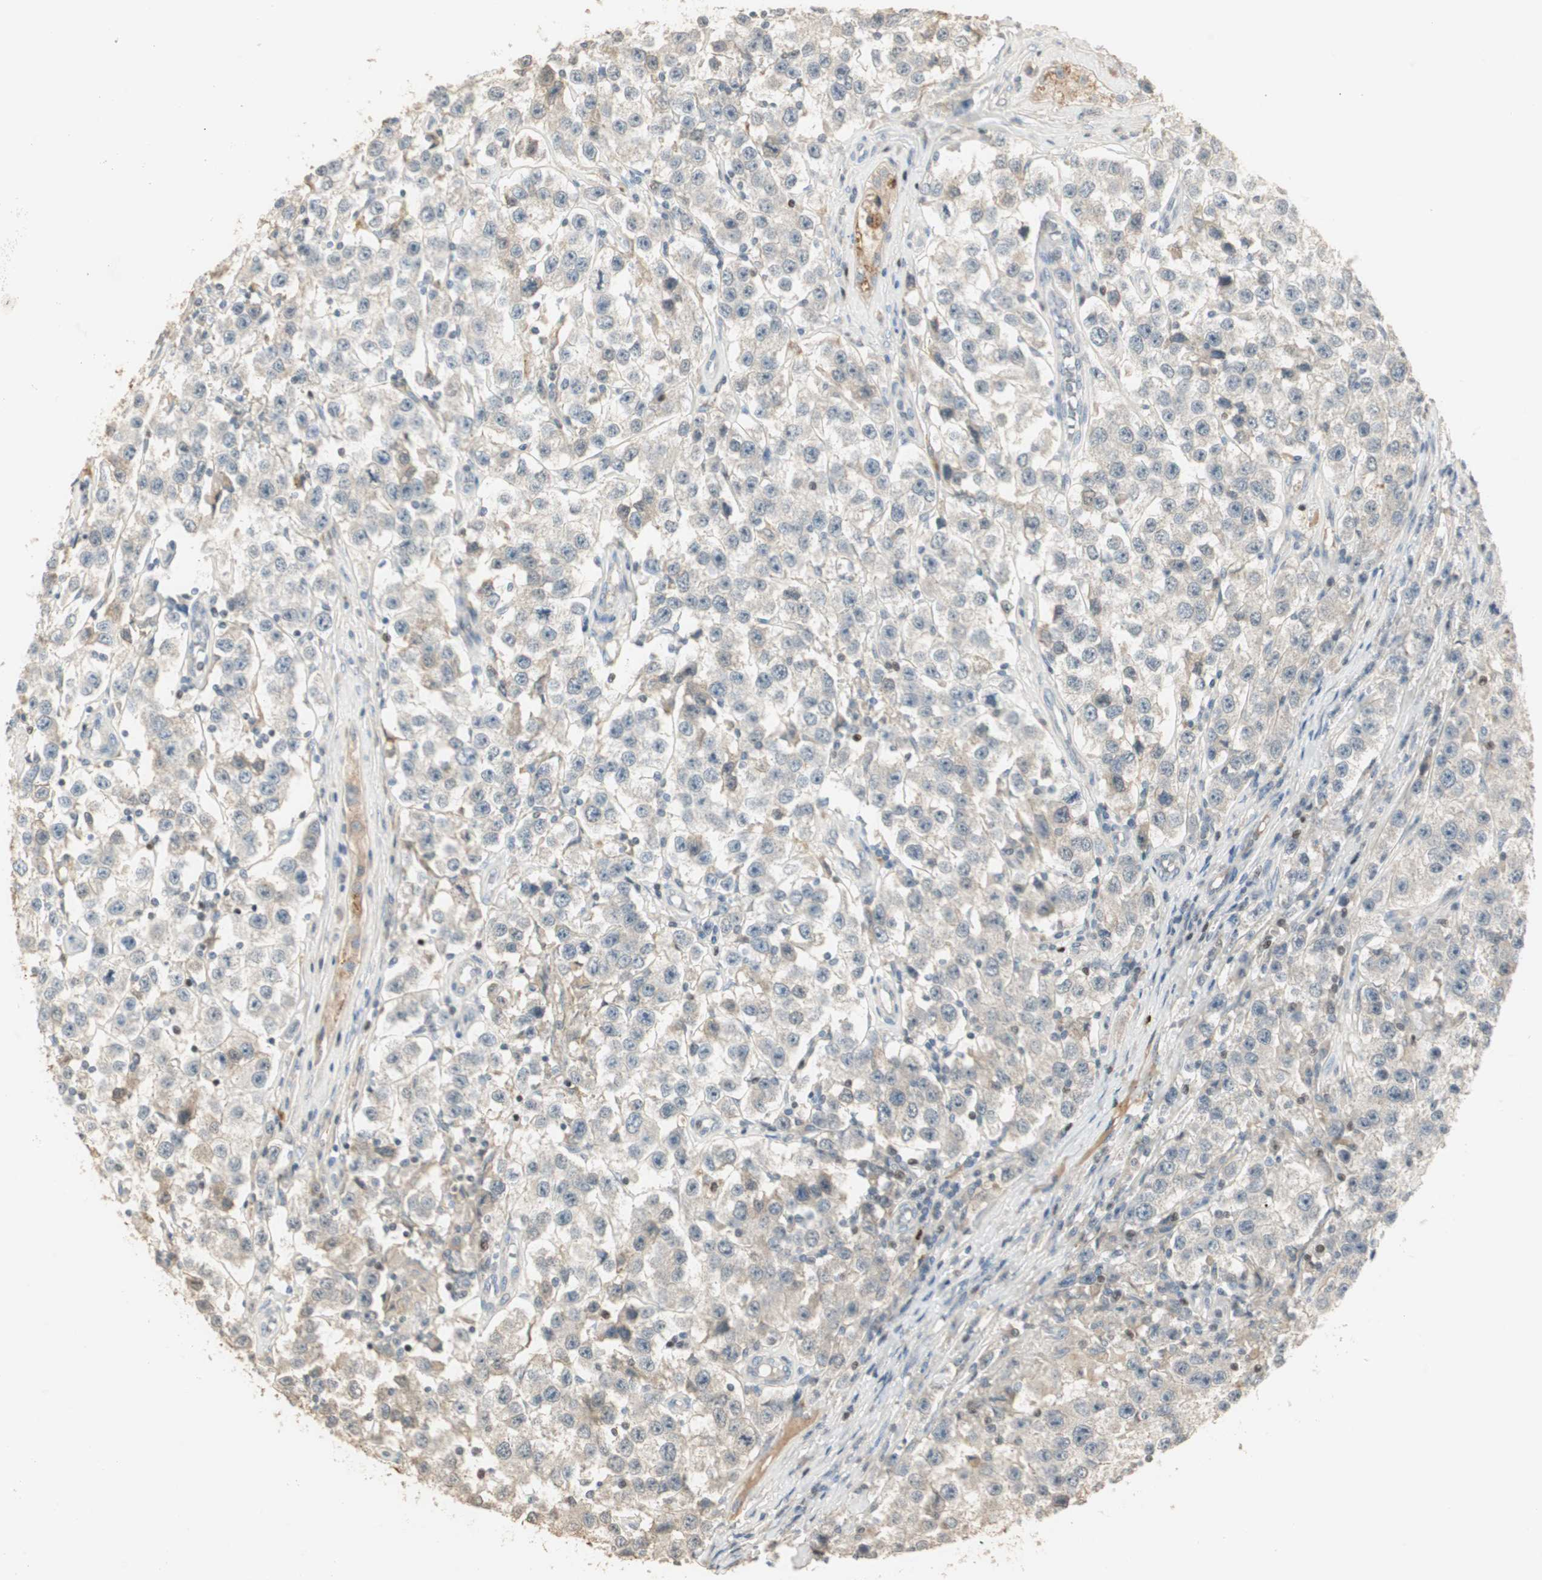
{"staining": {"intensity": "negative", "quantity": "none", "location": "none"}, "tissue": "testis cancer", "cell_type": "Tumor cells", "image_type": "cancer", "snomed": [{"axis": "morphology", "description": "Seminoma, NOS"}, {"axis": "topography", "description": "Testis"}], "caption": "Immunohistochemical staining of testis seminoma shows no significant expression in tumor cells.", "gene": "RUNX2", "patient": {"sex": "male", "age": 52}}